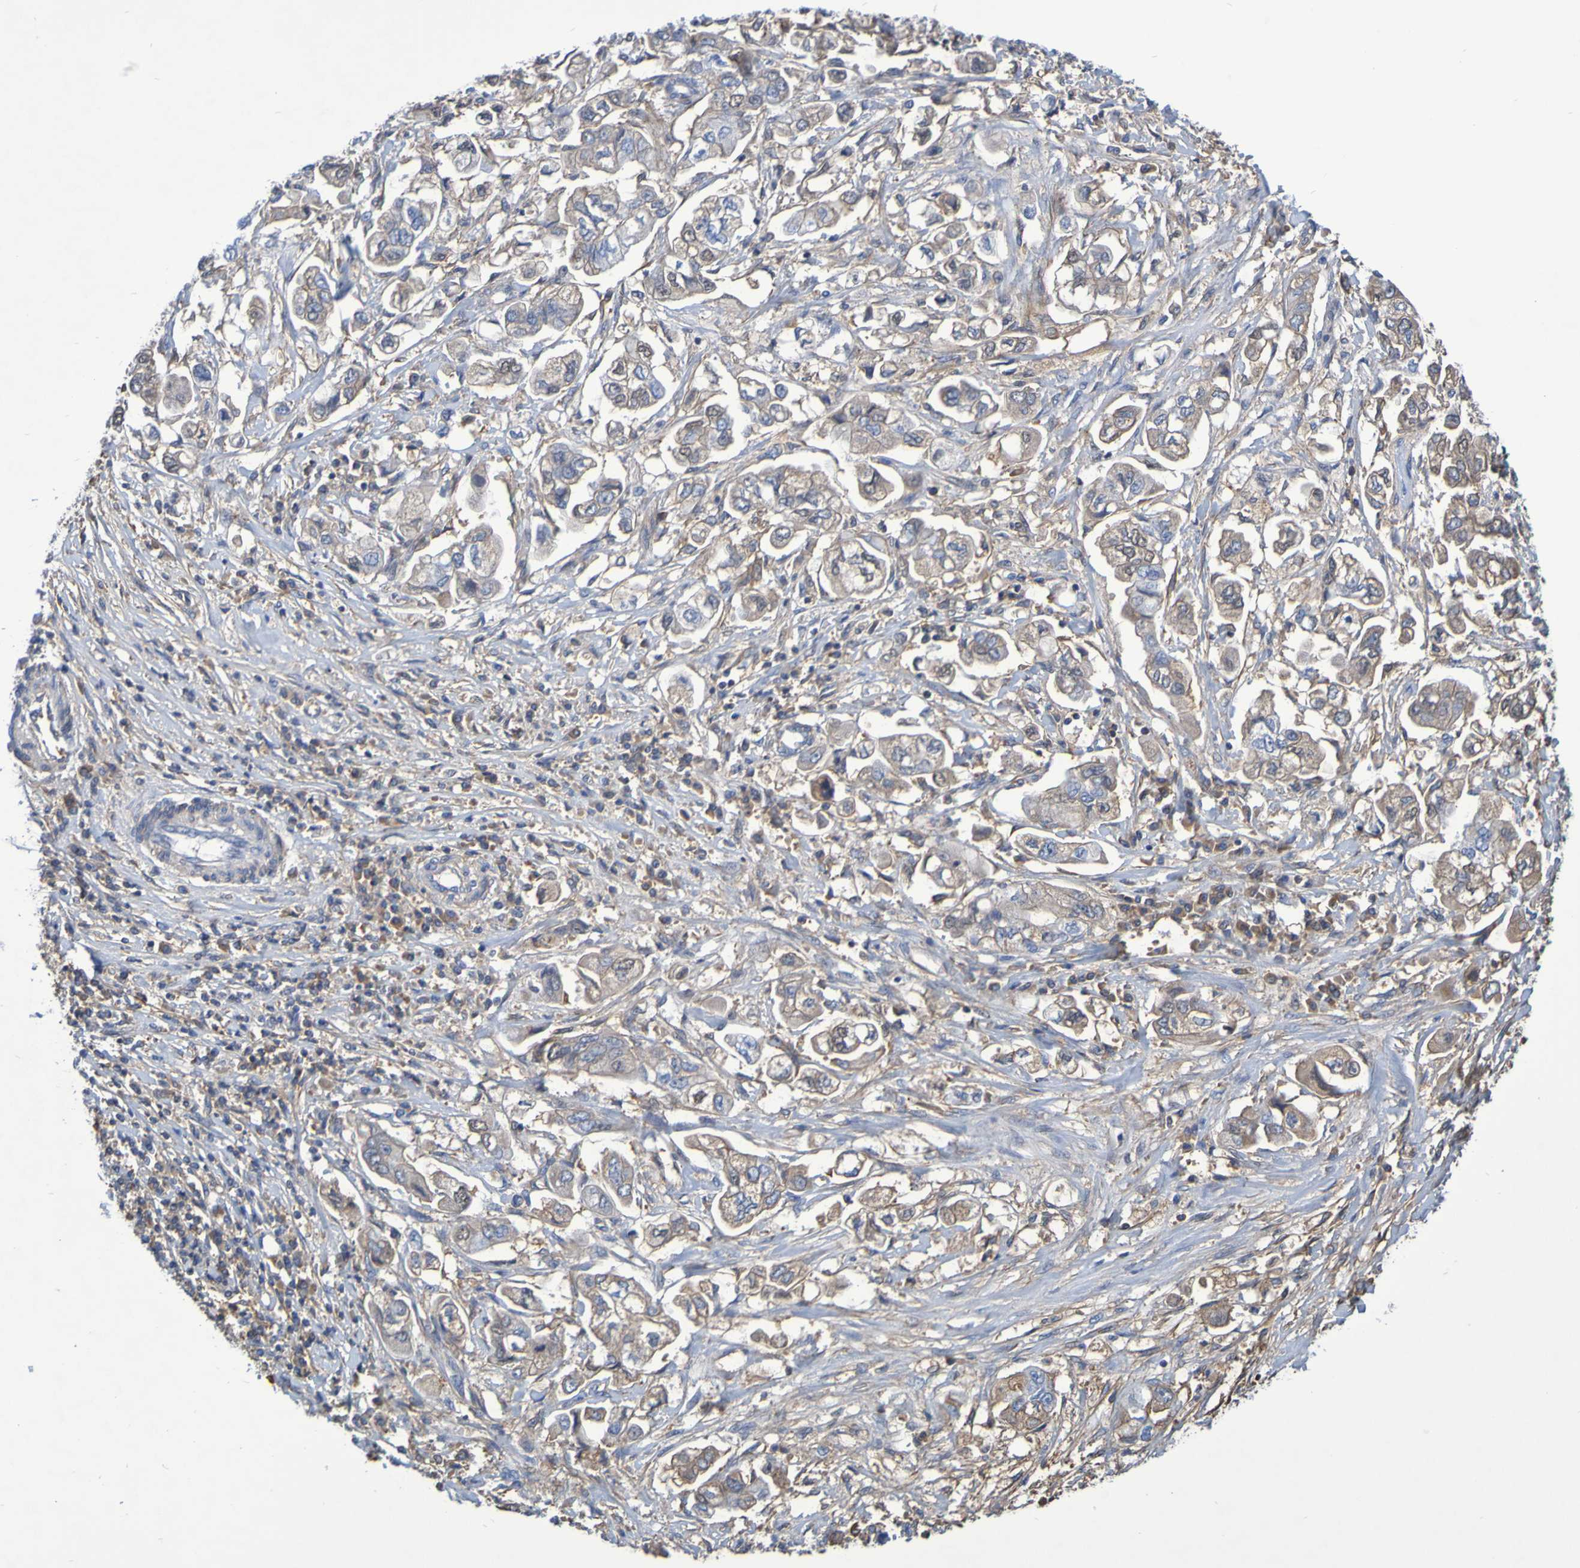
{"staining": {"intensity": "moderate", "quantity": "25%-75%", "location": "cytoplasmic/membranous"}, "tissue": "stomach cancer", "cell_type": "Tumor cells", "image_type": "cancer", "snomed": [{"axis": "morphology", "description": "Adenocarcinoma, NOS"}, {"axis": "topography", "description": "Stomach"}], "caption": "There is medium levels of moderate cytoplasmic/membranous expression in tumor cells of adenocarcinoma (stomach), as demonstrated by immunohistochemical staining (brown color).", "gene": "GAB3", "patient": {"sex": "male", "age": 62}}